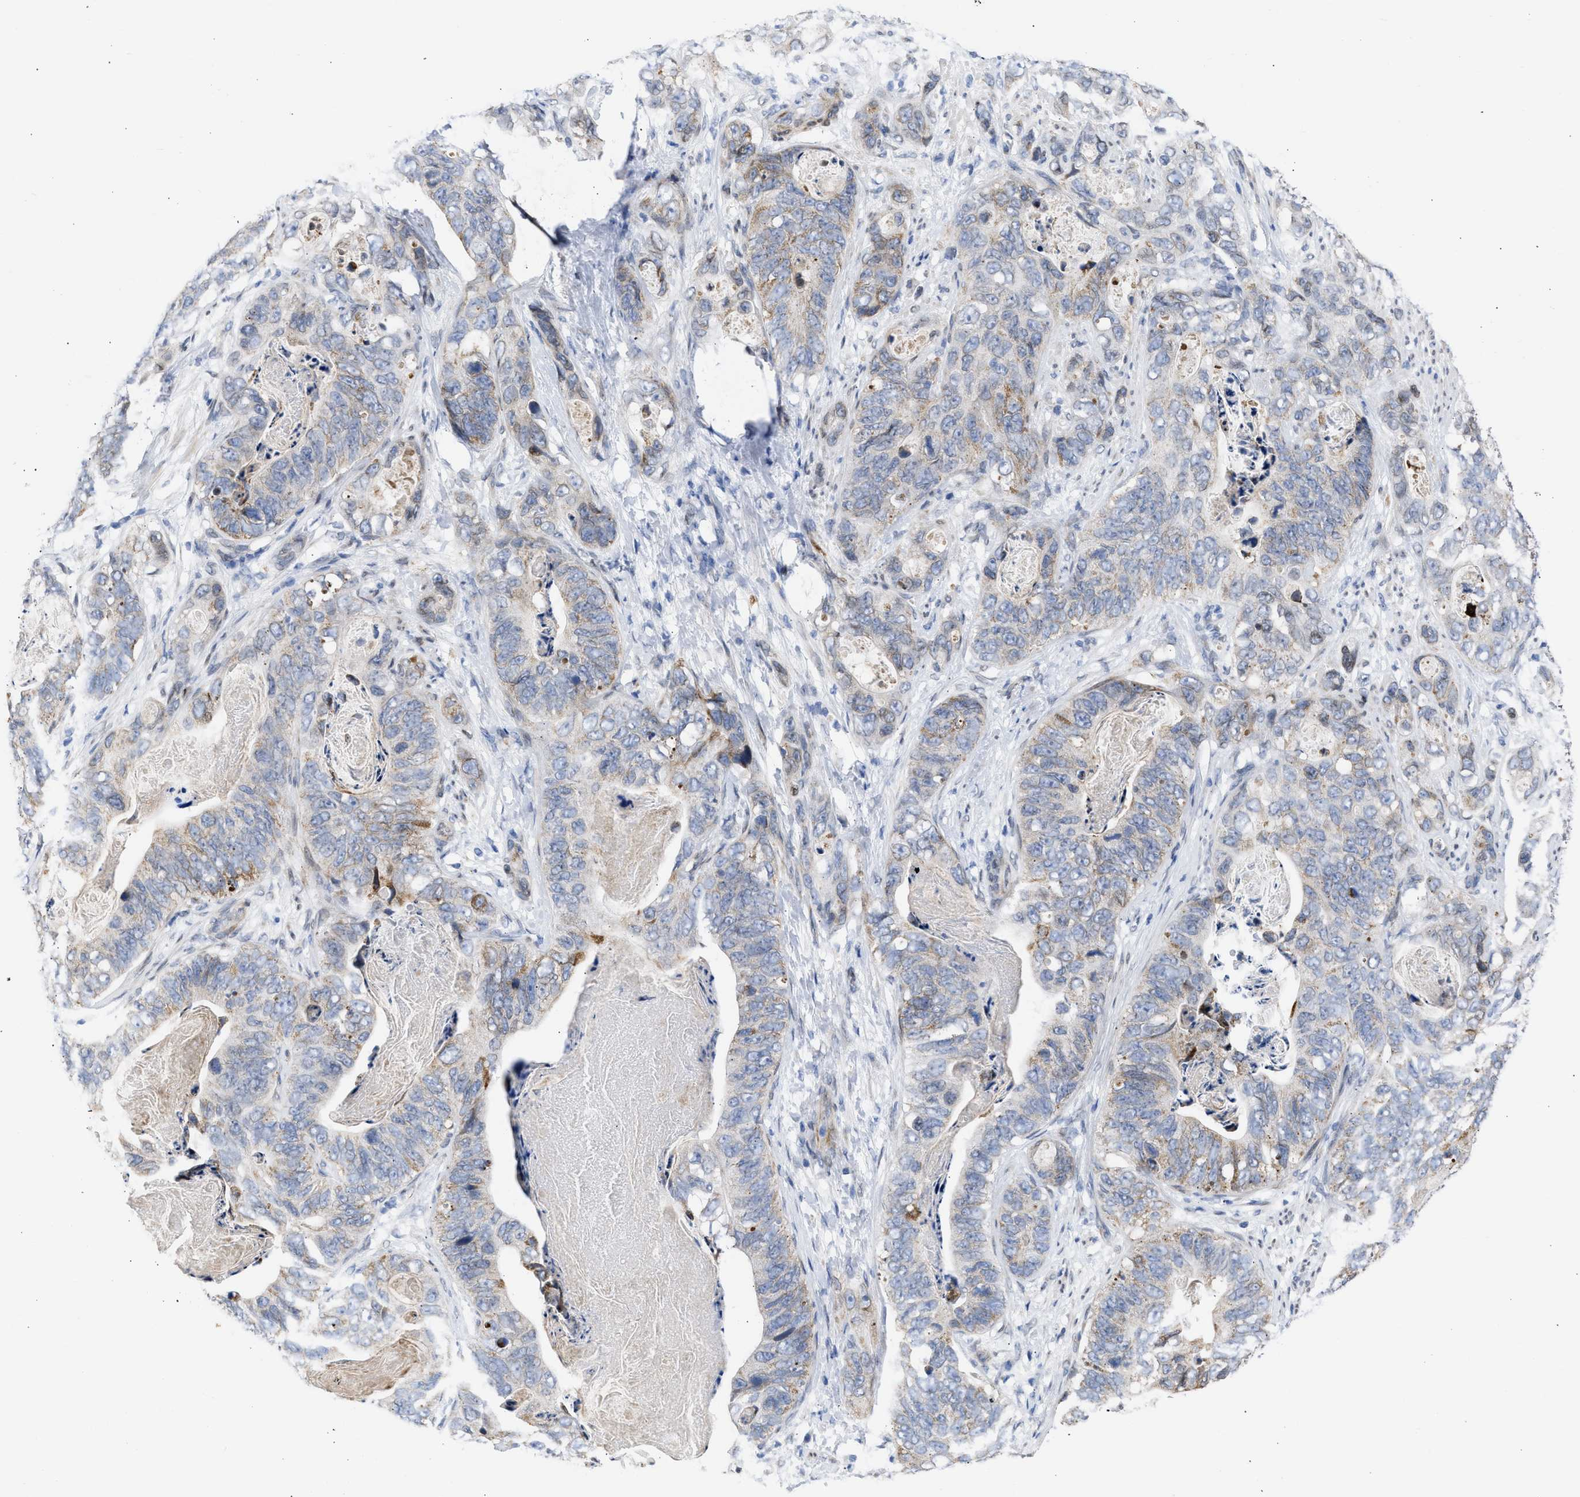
{"staining": {"intensity": "weak", "quantity": "<25%", "location": "cytoplasmic/membranous"}, "tissue": "stomach cancer", "cell_type": "Tumor cells", "image_type": "cancer", "snomed": [{"axis": "morphology", "description": "Adenocarcinoma, NOS"}, {"axis": "topography", "description": "Stomach"}], "caption": "The histopathology image shows no significant expression in tumor cells of stomach cancer (adenocarcinoma).", "gene": "NUP35", "patient": {"sex": "female", "age": 89}}